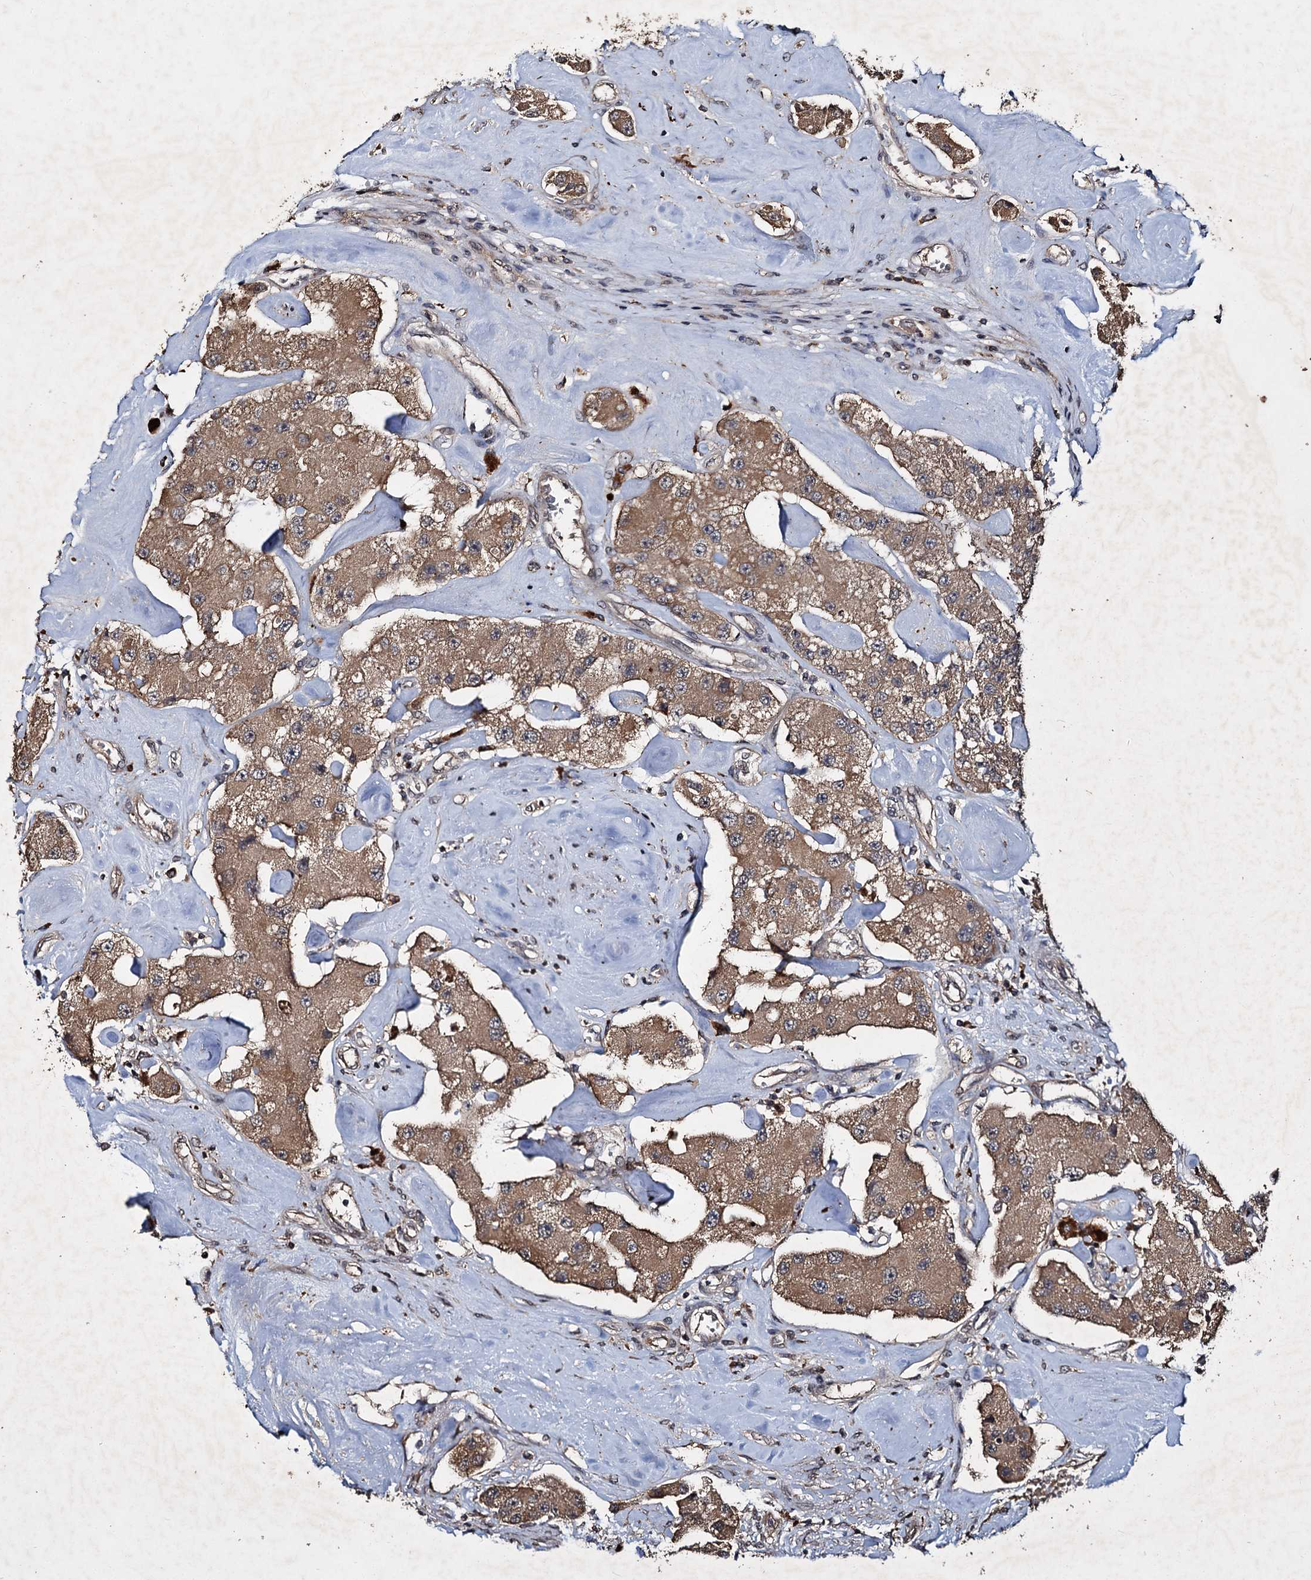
{"staining": {"intensity": "moderate", "quantity": ">75%", "location": "cytoplasmic/membranous"}, "tissue": "carcinoid", "cell_type": "Tumor cells", "image_type": "cancer", "snomed": [{"axis": "morphology", "description": "Carcinoid, malignant, NOS"}, {"axis": "topography", "description": "Pancreas"}], "caption": "Protein staining of carcinoid (malignant) tissue exhibits moderate cytoplasmic/membranous positivity in approximately >75% of tumor cells.", "gene": "SLC46A3", "patient": {"sex": "male", "age": 41}}